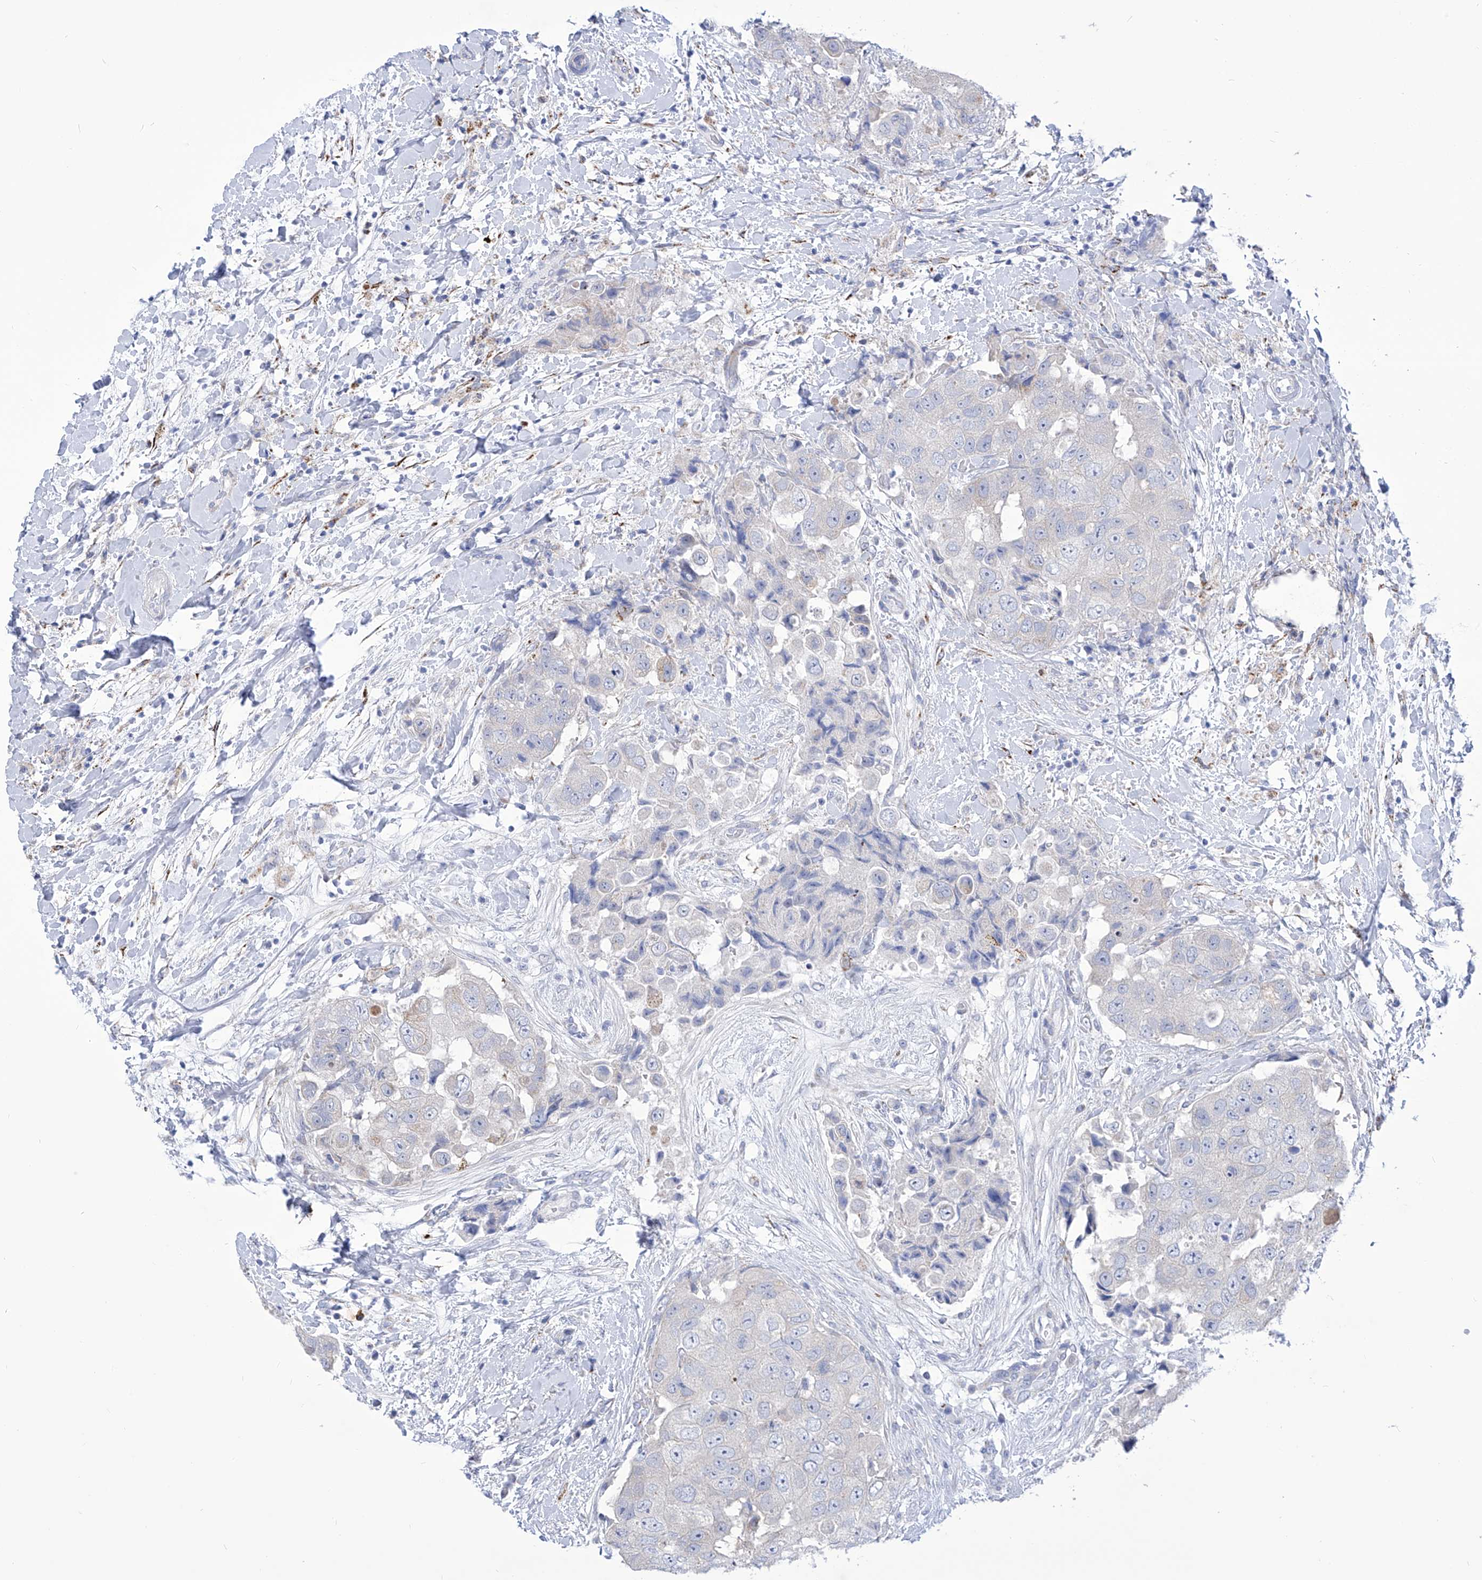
{"staining": {"intensity": "negative", "quantity": "none", "location": "none"}, "tissue": "breast cancer", "cell_type": "Tumor cells", "image_type": "cancer", "snomed": [{"axis": "morphology", "description": "Normal tissue, NOS"}, {"axis": "morphology", "description": "Duct carcinoma"}, {"axis": "topography", "description": "Breast"}], "caption": "High magnification brightfield microscopy of invasive ductal carcinoma (breast) stained with DAB (brown) and counterstained with hematoxylin (blue): tumor cells show no significant staining. Brightfield microscopy of IHC stained with DAB (3,3'-diaminobenzidine) (brown) and hematoxylin (blue), captured at high magnification.", "gene": "C1orf87", "patient": {"sex": "female", "age": 62}}